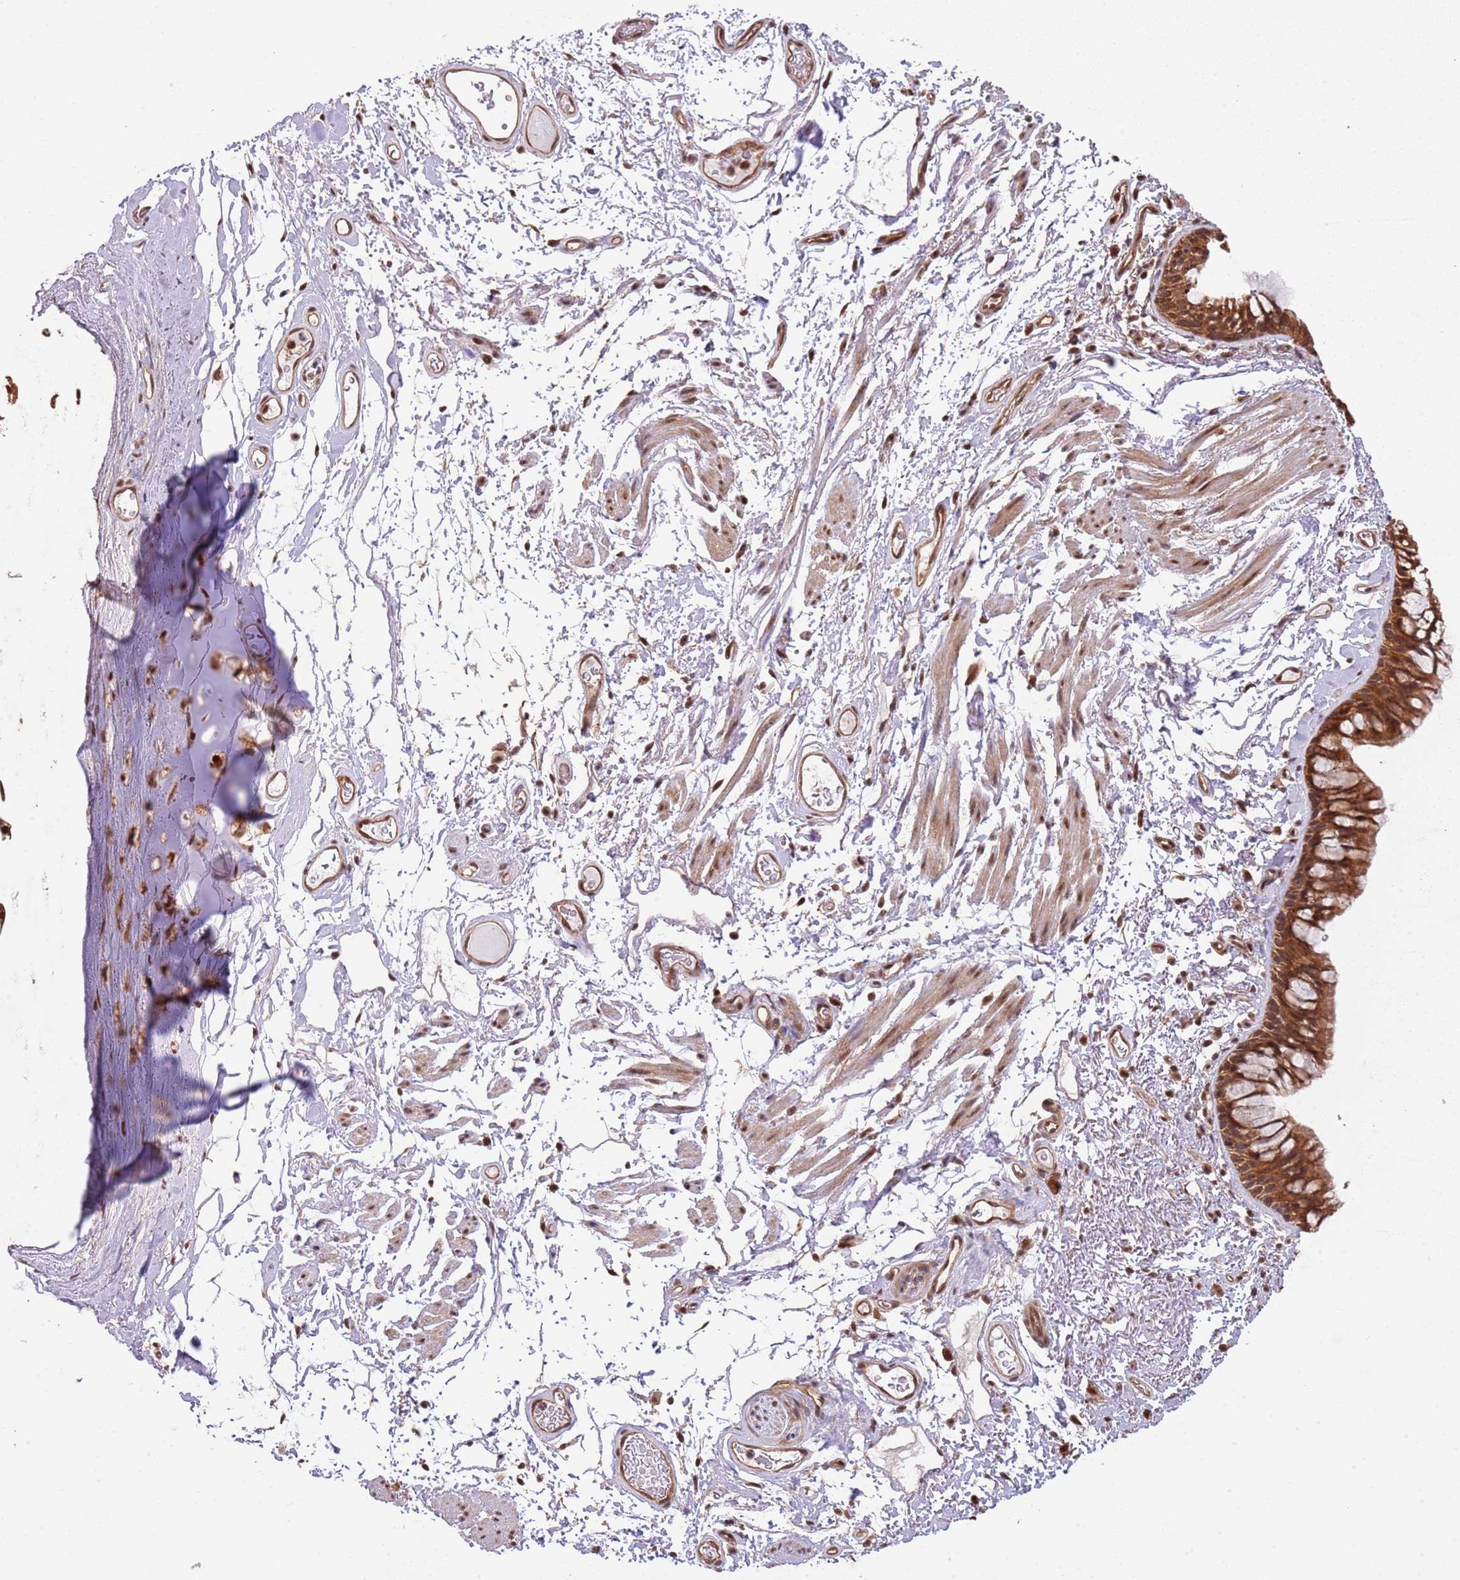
{"staining": {"intensity": "moderate", "quantity": ">75%", "location": "cytoplasmic/membranous,nuclear"}, "tissue": "bronchus", "cell_type": "Respiratory epithelial cells", "image_type": "normal", "snomed": [{"axis": "morphology", "description": "Normal tissue, NOS"}, {"axis": "topography", "description": "Cartilage tissue"}, {"axis": "topography", "description": "Bronchus"}], "caption": "Immunohistochemistry of normal human bronchus reveals medium levels of moderate cytoplasmic/membranous,nuclear staining in approximately >75% of respiratory epithelial cells. (Brightfield microscopy of DAB IHC at high magnification).", "gene": "PLSCR5", "patient": {"sex": "female", "age": 73}}